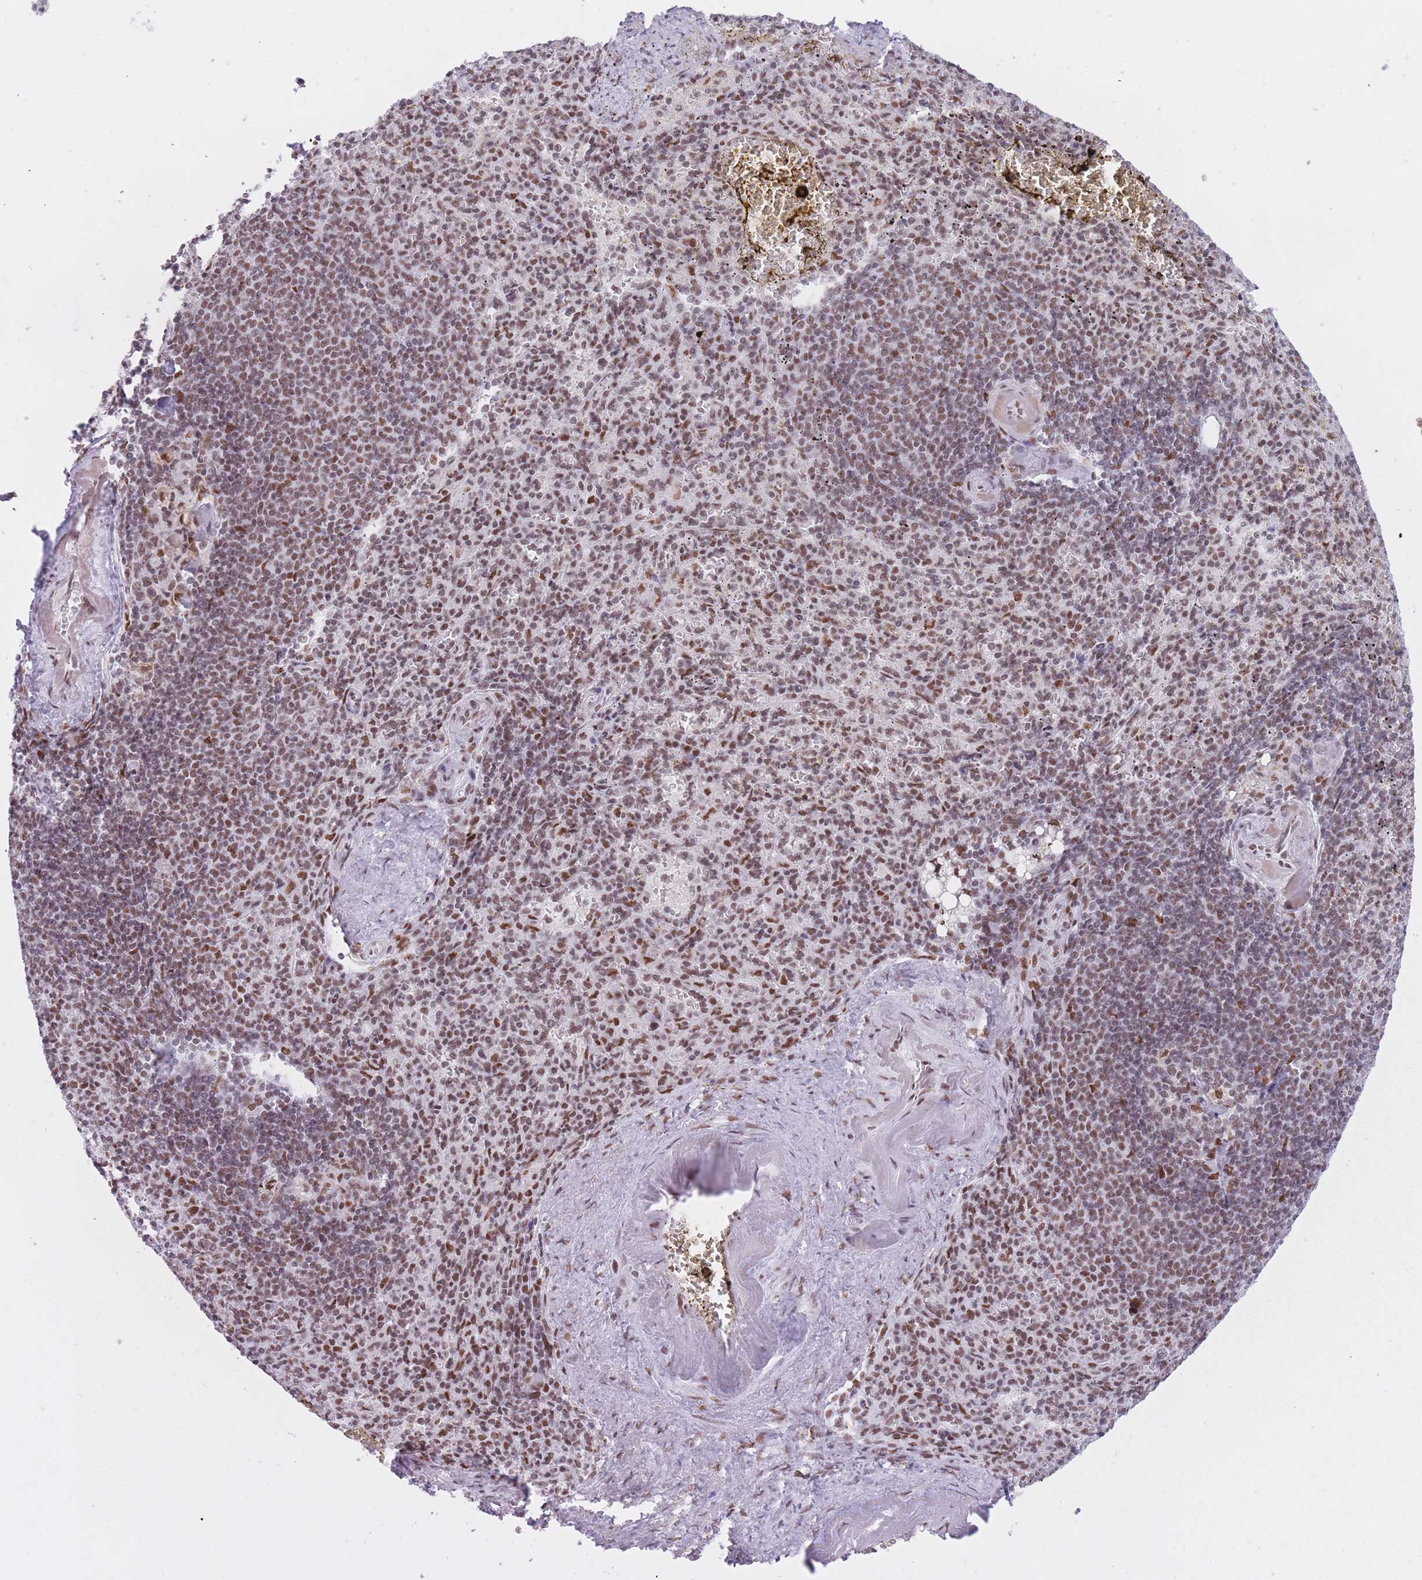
{"staining": {"intensity": "strong", "quantity": "25%-75%", "location": "nuclear"}, "tissue": "spleen", "cell_type": "Cells in red pulp", "image_type": "normal", "snomed": [{"axis": "morphology", "description": "Normal tissue, NOS"}, {"axis": "topography", "description": "Spleen"}], "caption": "Approximately 25%-75% of cells in red pulp in unremarkable human spleen show strong nuclear protein staining as visualized by brown immunohistochemical staining.", "gene": "HNRNPUL1", "patient": {"sex": "female", "age": 74}}